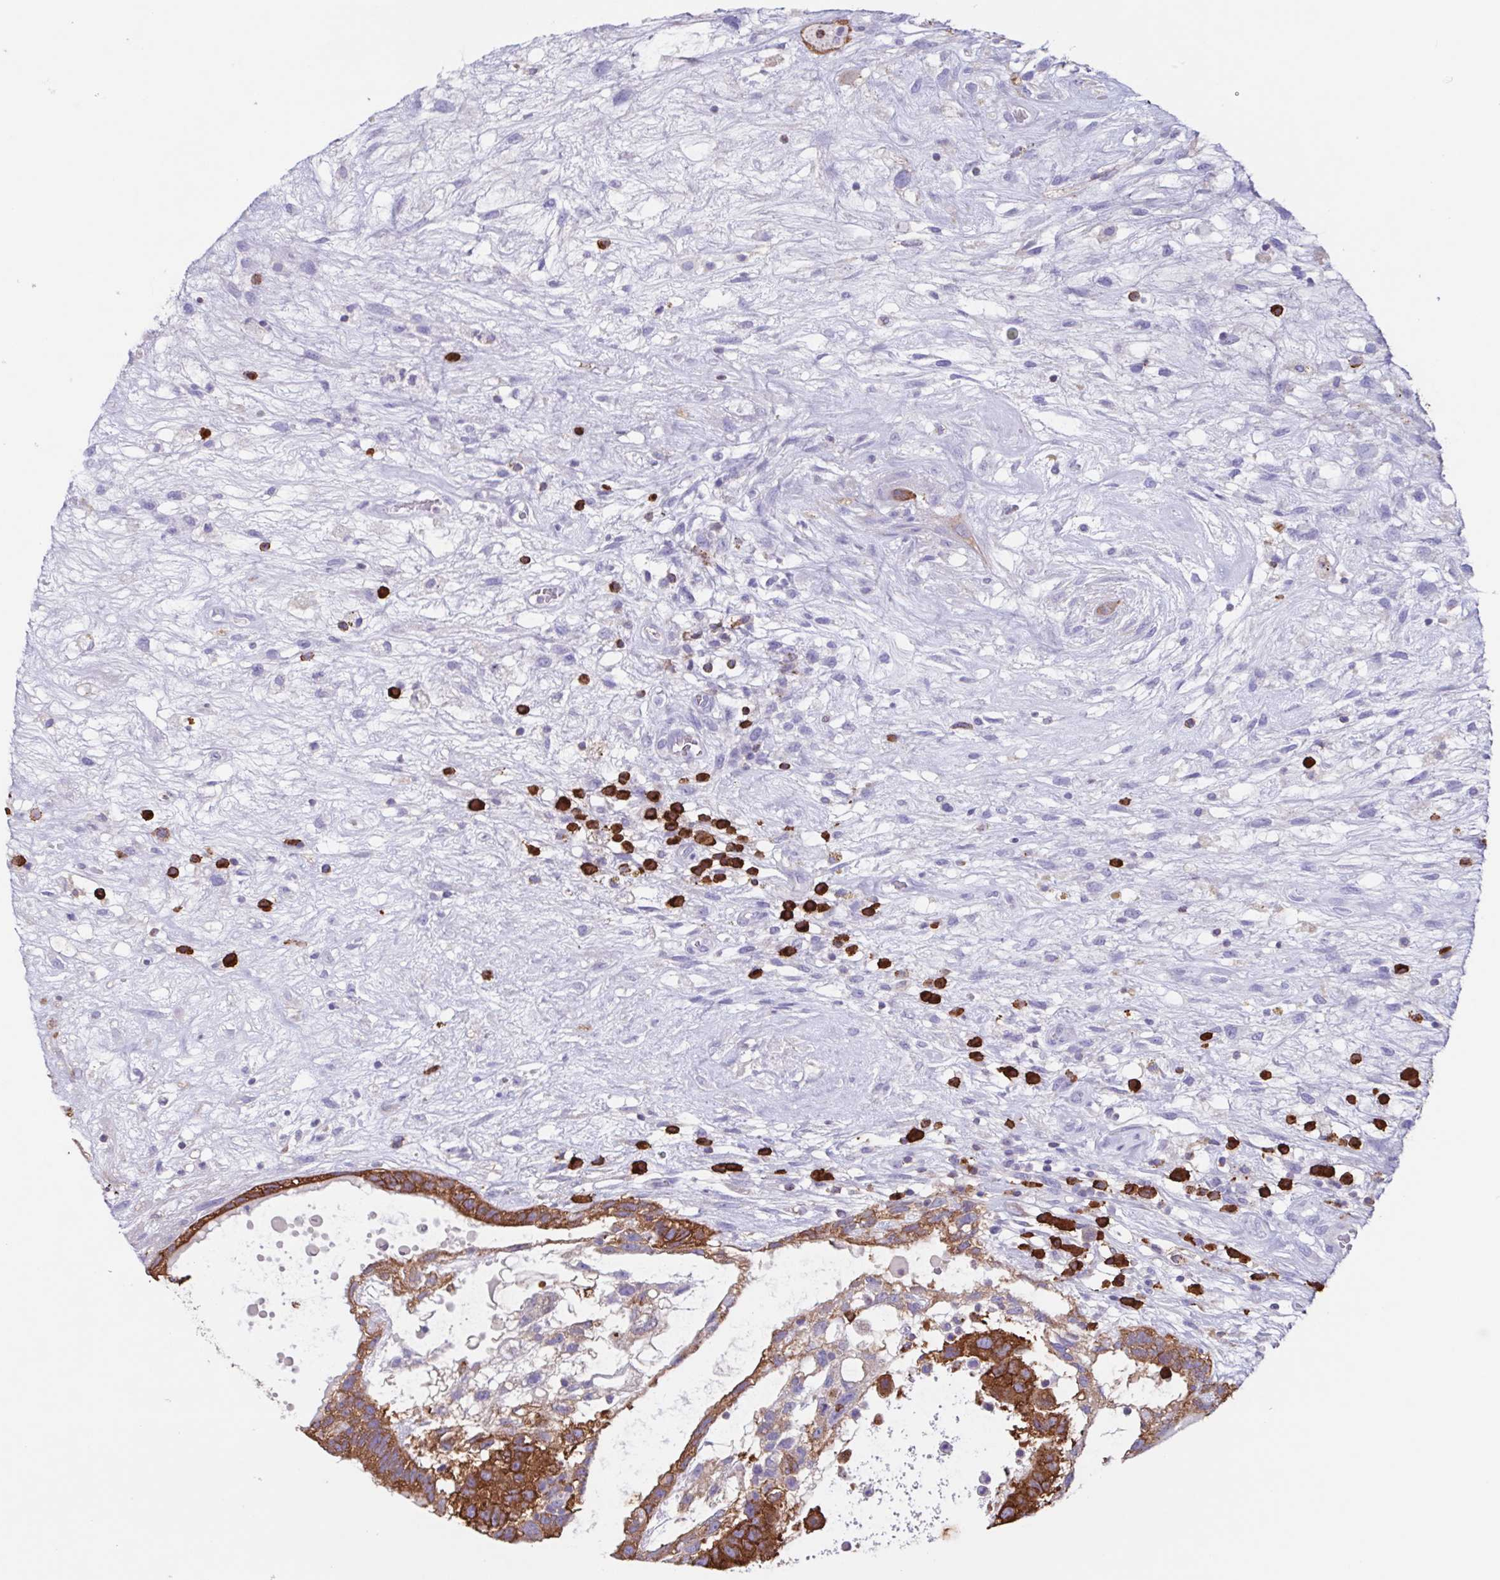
{"staining": {"intensity": "strong", "quantity": ">75%", "location": "cytoplasmic/membranous"}, "tissue": "testis cancer", "cell_type": "Tumor cells", "image_type": "cancer", "snomed": [{"axis": "morphology", "description": "Normal tissue, NOS"}, {"axis": "morphology", "description": "Carcinoma, Embryonal, NOS"}, {"axis": "topography", "description": "Testis"}], "caption": "Human embryonal carcinoma (testis) stained with a brown dye reveals strong cytoplasmic/membranous positive positivity in about >75% of tumor cells.", "gene": "TPD52", "patient": {"sex": "male", "age": 32}}